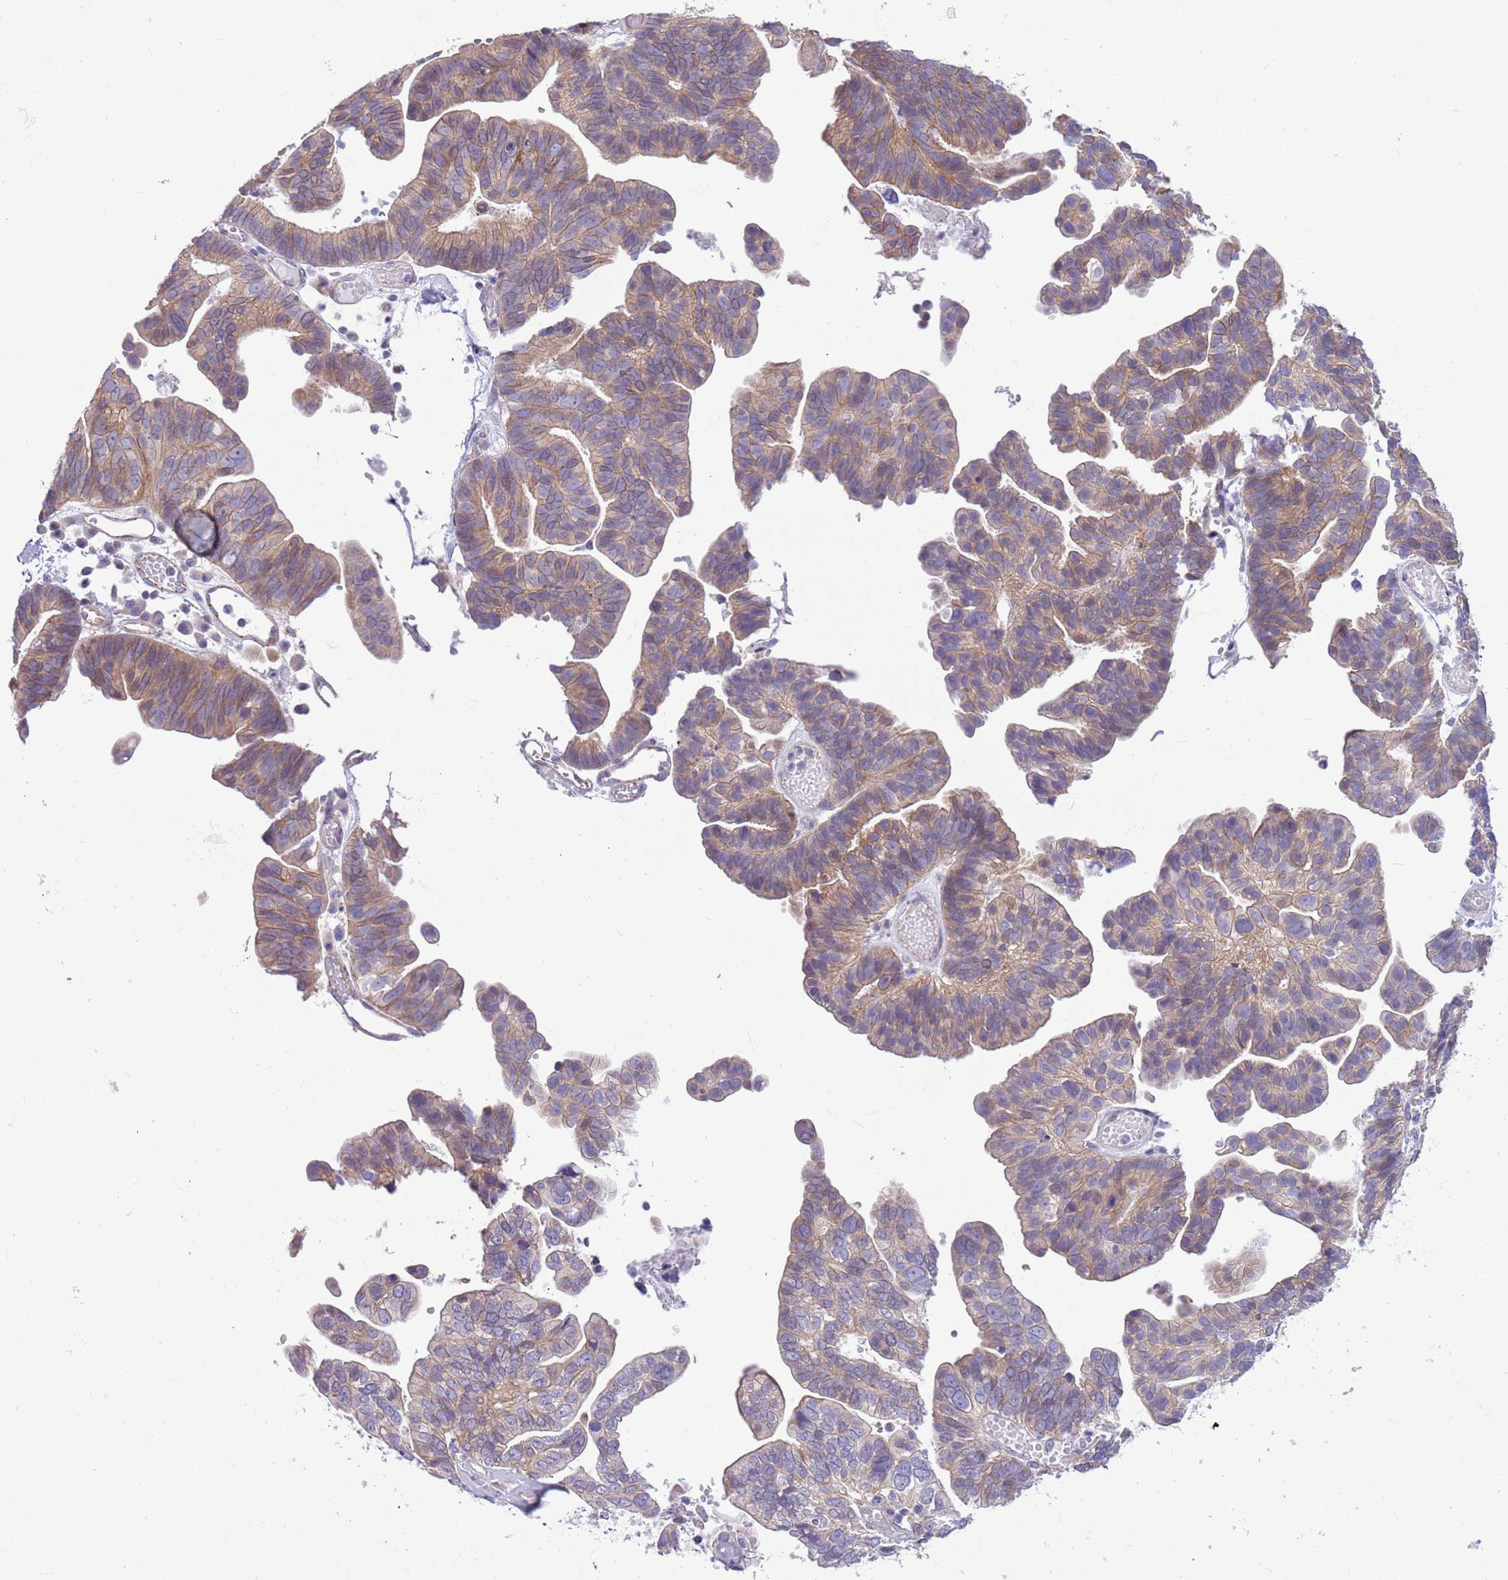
{"staining": {"intensity": "moderate", "quantity": "25%-75%", "location": "cytoplasmic/membranous"}, "tissue": "ovarian cancer", "cell_type": "Tumor cells", "image_type": "cancer", "snomed": [{"axis": "morphology", "description": "Cystadenocarcinoma, serous, NOS"}, {"axis": "topography", "description": "Ovary"}], "caption": "This is an image of IHC staining of ovarian cancer (serous cystadenocarcinoma), which shows moderate expression in the cytoplasmic/membranous of tumor cells.", "gene": "PARP8", "patient": {"sex": "female", "age": 56}}